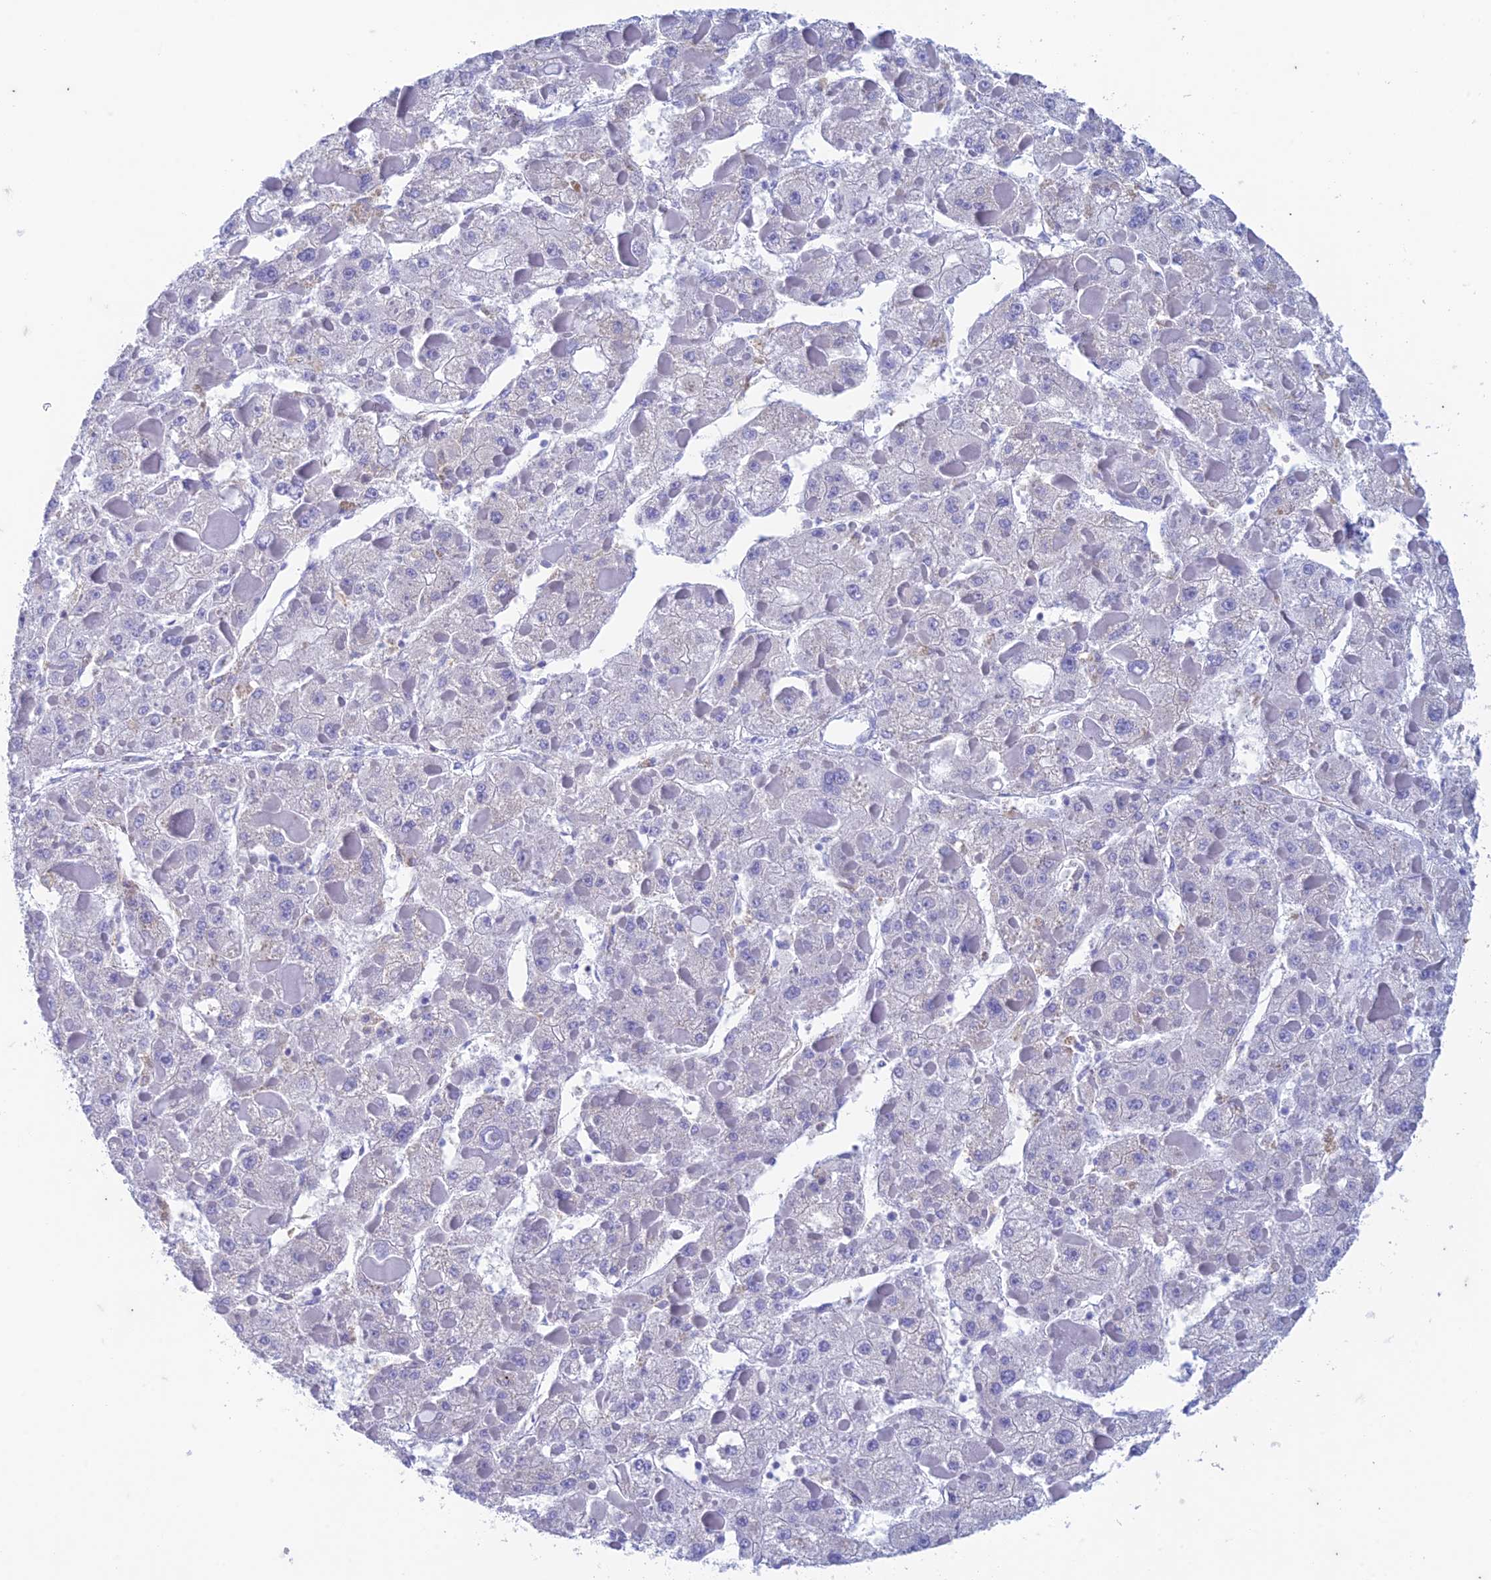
{"staining": {"intensity": "negative", "quantity": "none", "location": "none"}, "tissue": "liver cancer", "cell_type": "Tumor cells", "image_type": "cancer", "snomed": [{"axis": "morphology", "description": "Carcinoma, Hepatocellular, NOS"}, {"axis": "topography", "description": "Liver"}], "caption": "A histopathology image of human hepatocellular carcinoma (liver) is negative for staining in tumor cells.", "gene": "FGF7", "patient": {"sex": "female", "age": 73}}